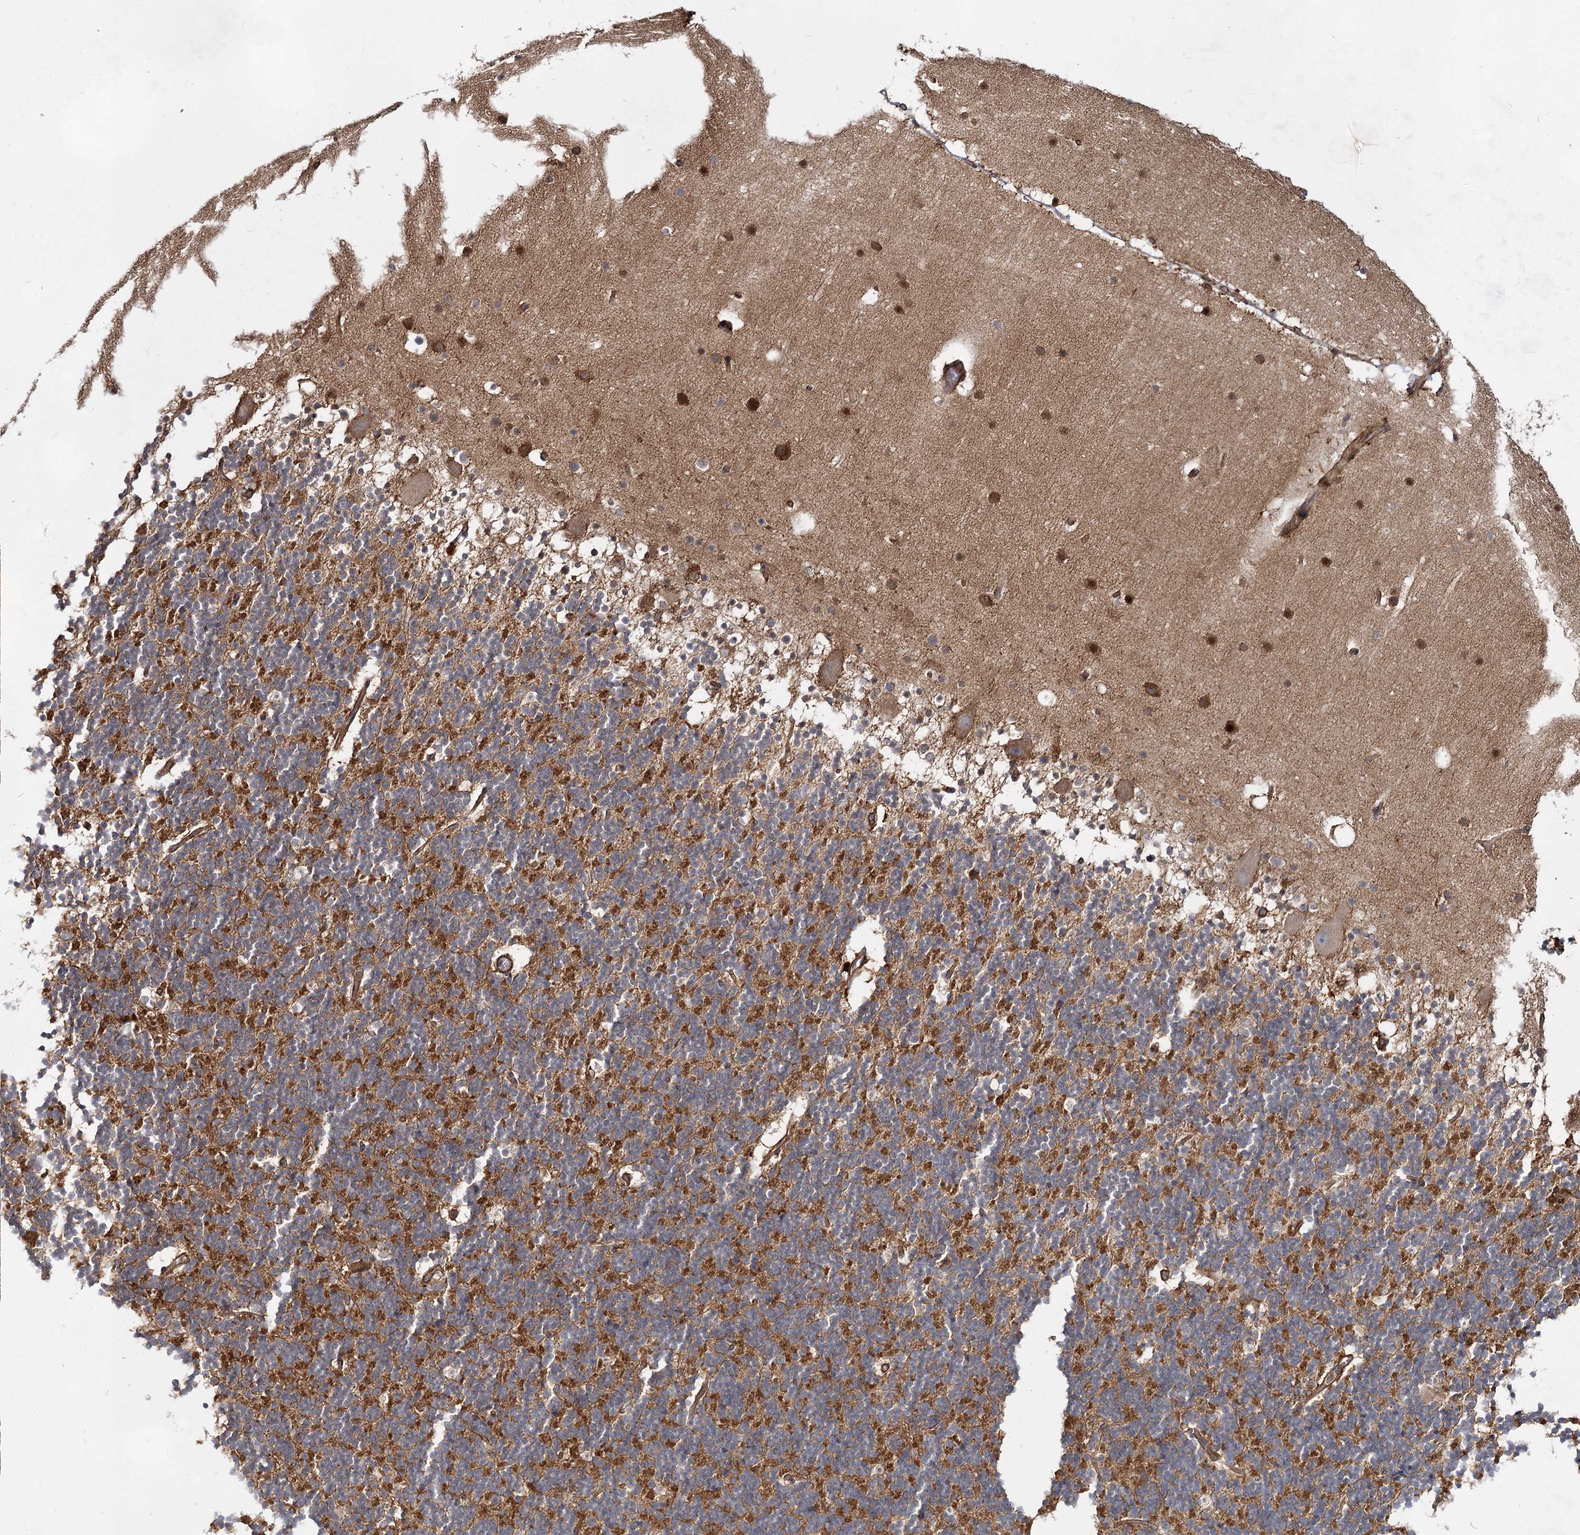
{"staining": {"intensity": "strong", "quantity": "25%-75%", "location": "cytoplasmic/membranous"}, "tissue": "cerebellum", "cell_type": "Cells in granular layer", "image_type": "normal", "snomed": [{"axis": "morphology", "description": "Normal tissue, NOS"}, {"axis": "topography", "description": "Cerebellum"}], "caption": "This photomicrograph shows benign cerebellum stained with immunohistochemistry (IHC) to label a protein in brown. The cytoplasmic/membranous of cells in granular layer show strong positivity for the protein. Nuclei are counter-stained blue.", "gene": "IQSEC1", "patient": {"sex": "male", "age": 57}}